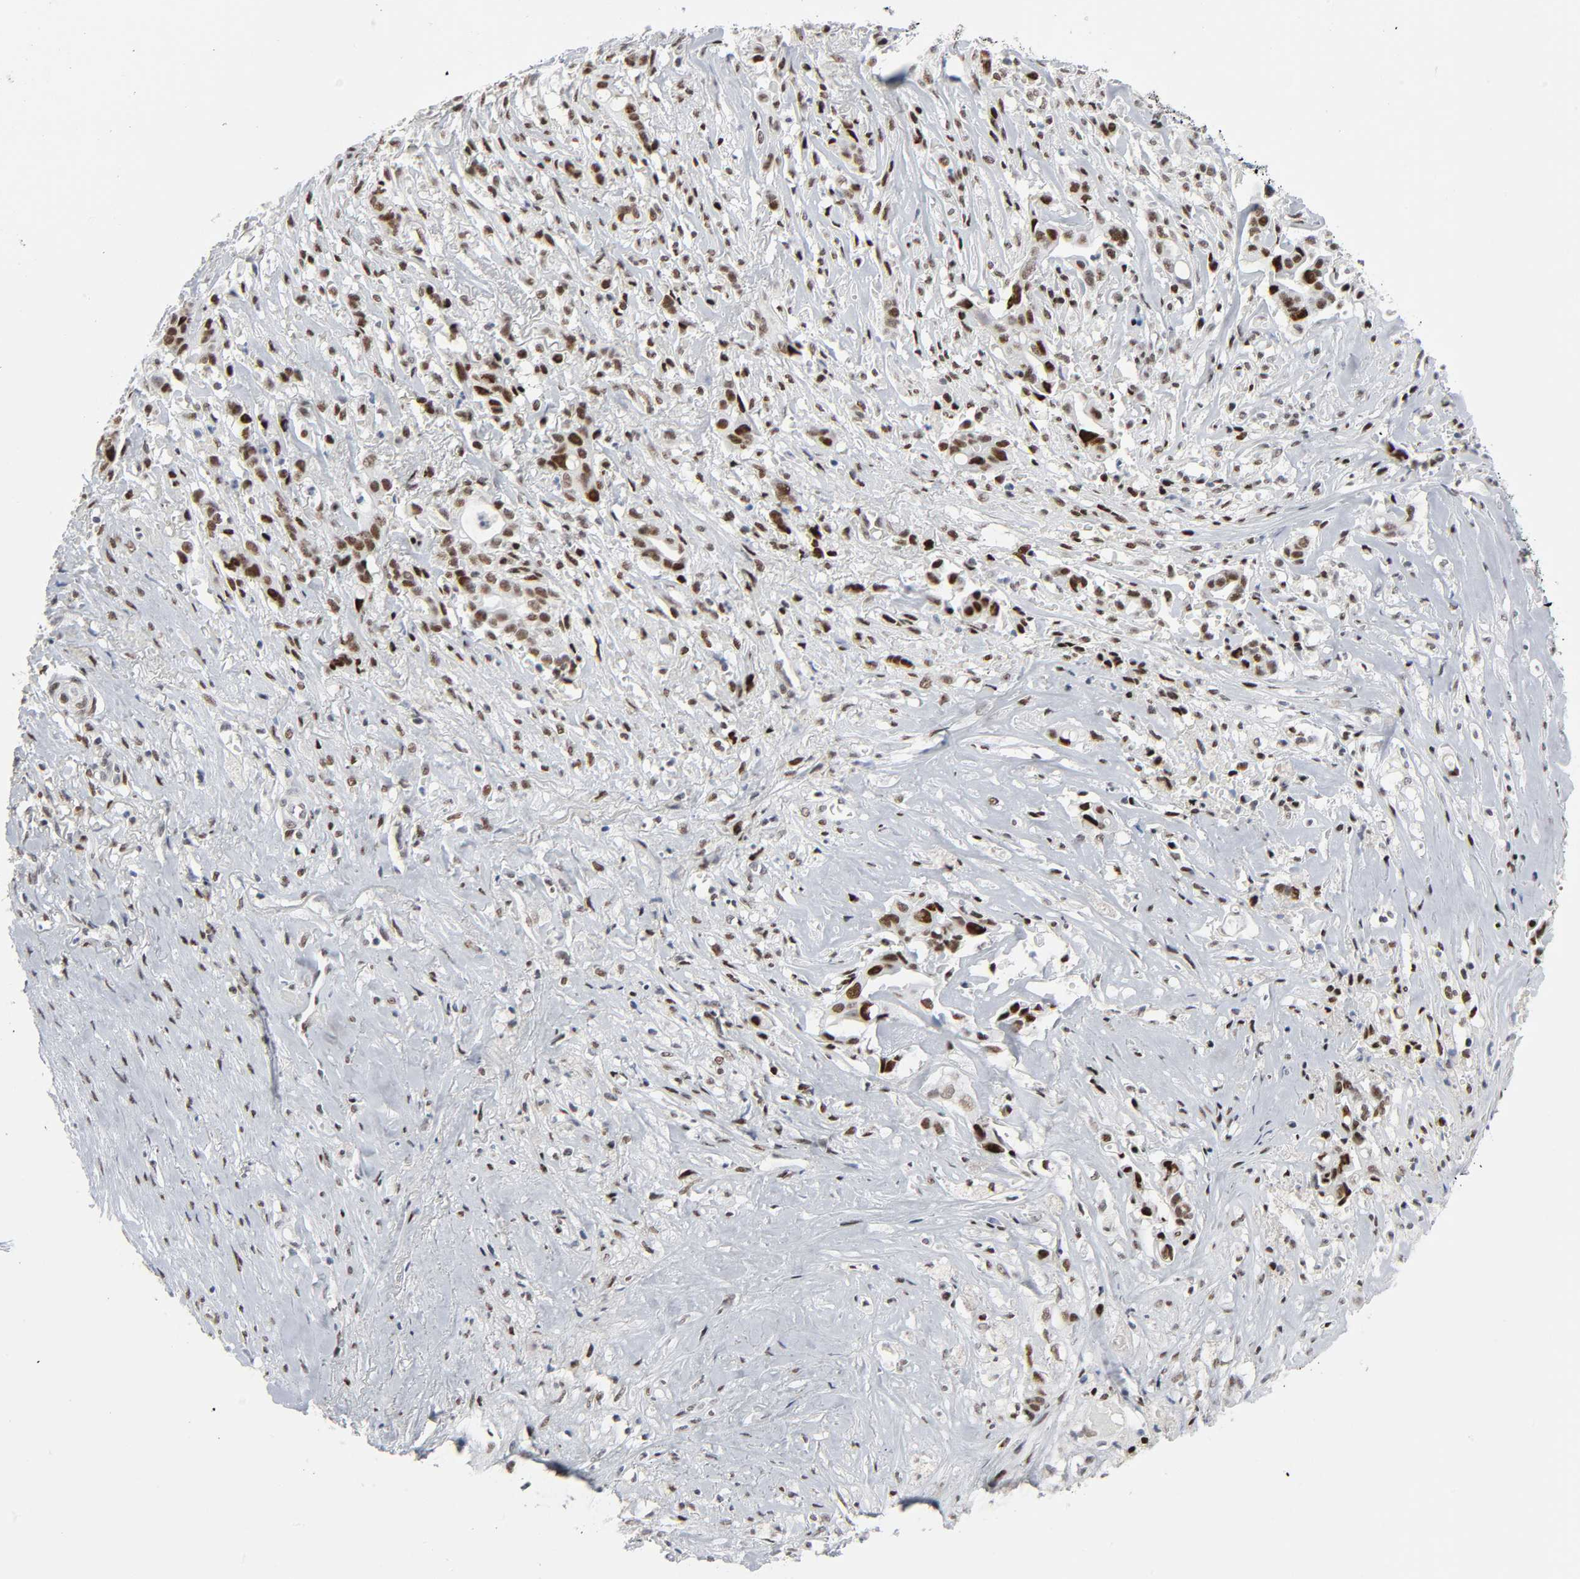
{"staining": {"intensity": "strong", "quantity": ">75%", "location": "nuclear"}, "tissue": "liver cancer", "cell_type": "Tumor cells", "image_type": "cancer", "snomed": [{"axis": "morphology", "description": "Cholangiocarcinoma"}, {"axis": "topography", "description": "Liver"}], "caption": "Immunohistochemical staining of cholangiocarcinoma (liver) displays strong nuclear protein positivity in approximately >75% of tumor cells.", "gene": "HSF1", "patient": {"sex": "female", "age": 70}}